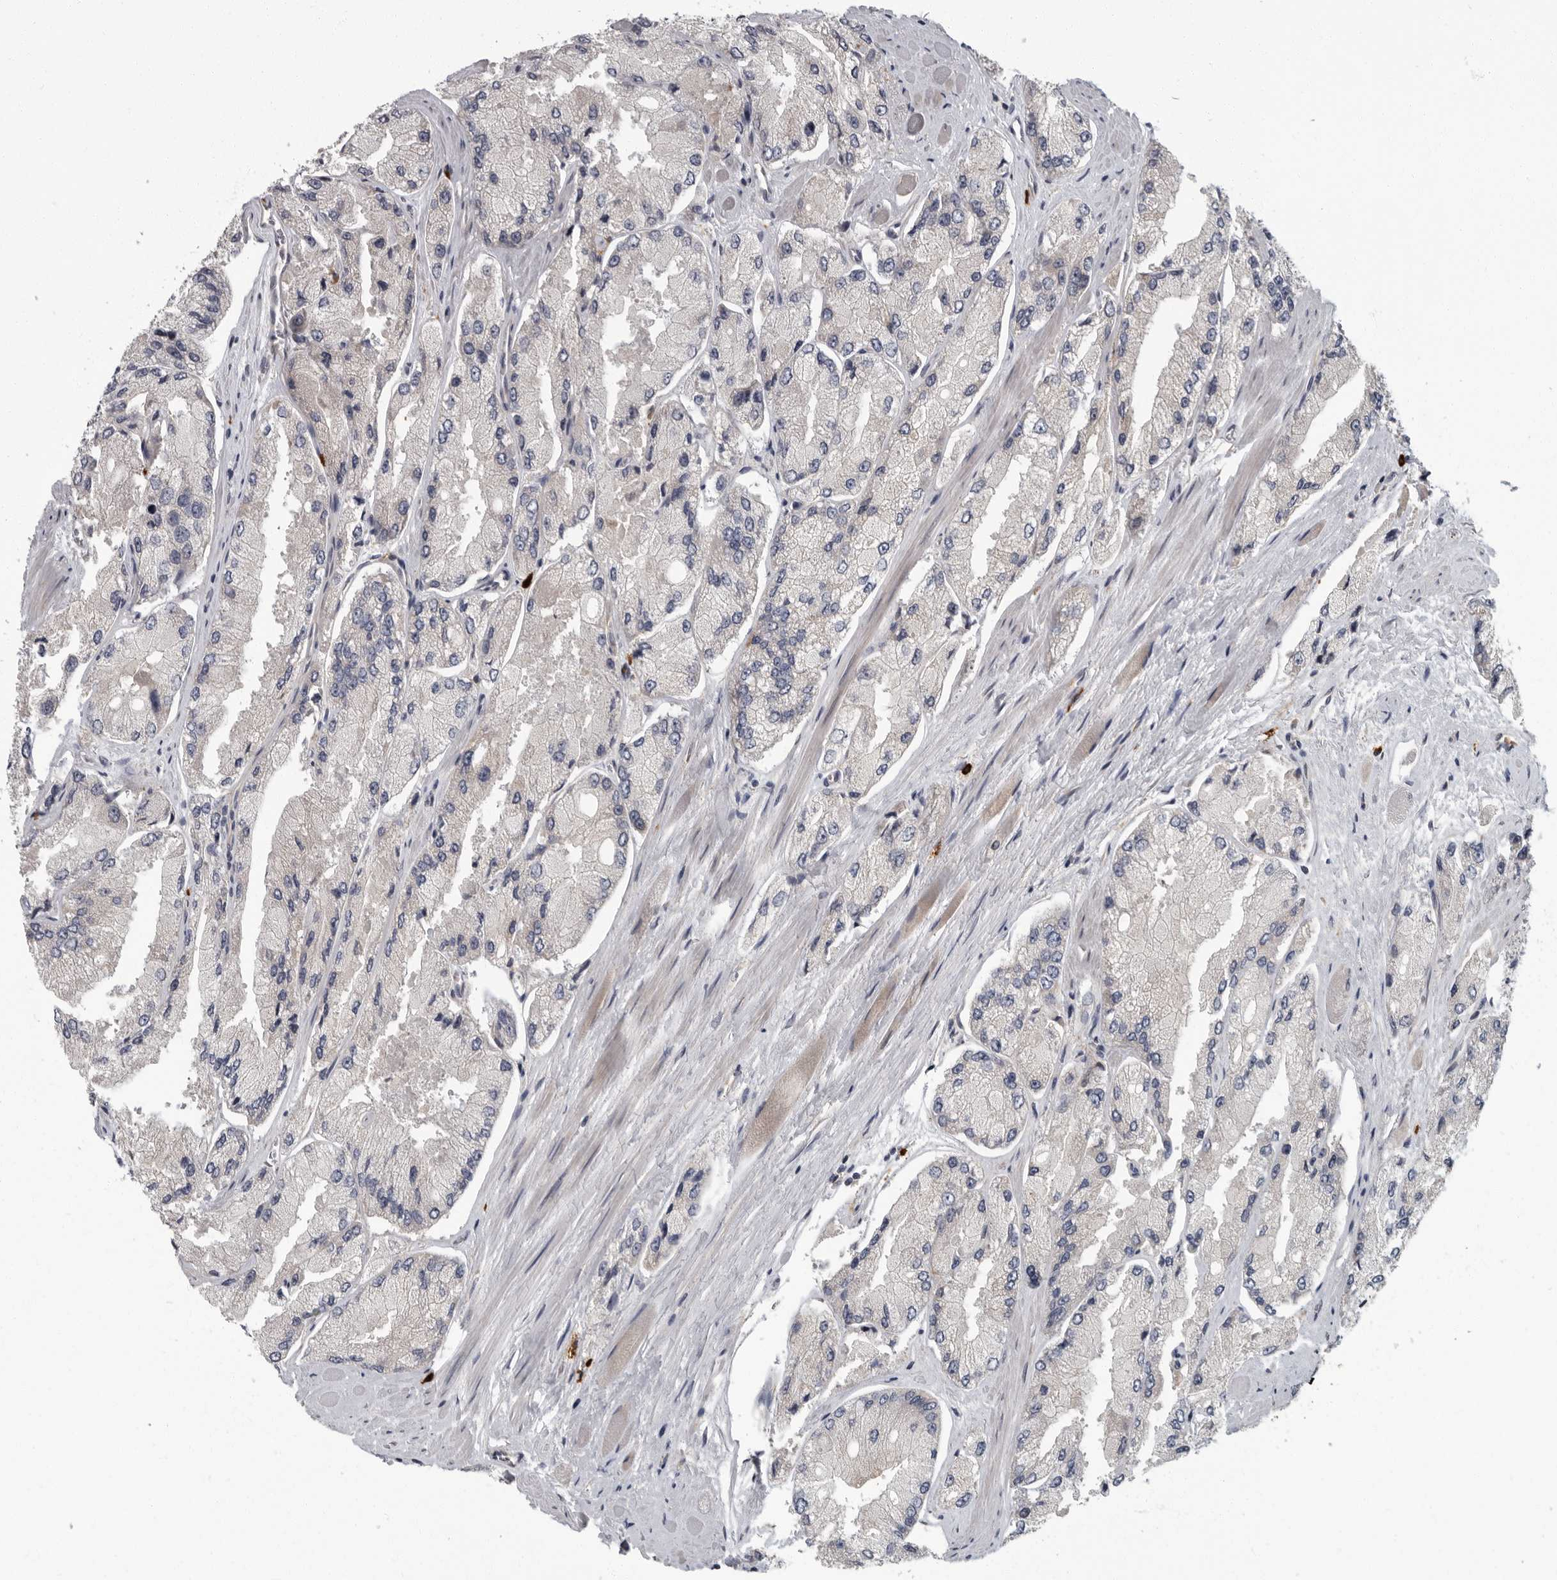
{"staining": {"intensity": "negative", "quantity": "none", "location": "none"}, "tissue": "prostate cancer", "cell_type": "Tumor cells", "image_type": "cancer", "snomed": [{"axis": "morphology", "description": "Adenocarcinoma, High grade"}, {"axis": "topography", "description": "Prostate"}], "caption": "The image shows no significant staining in tumor cells of prostate cancer (high-grade adenocarcinoma).", "gene": "PDCD11", "patient": {"sex": "male", "age": 58}}